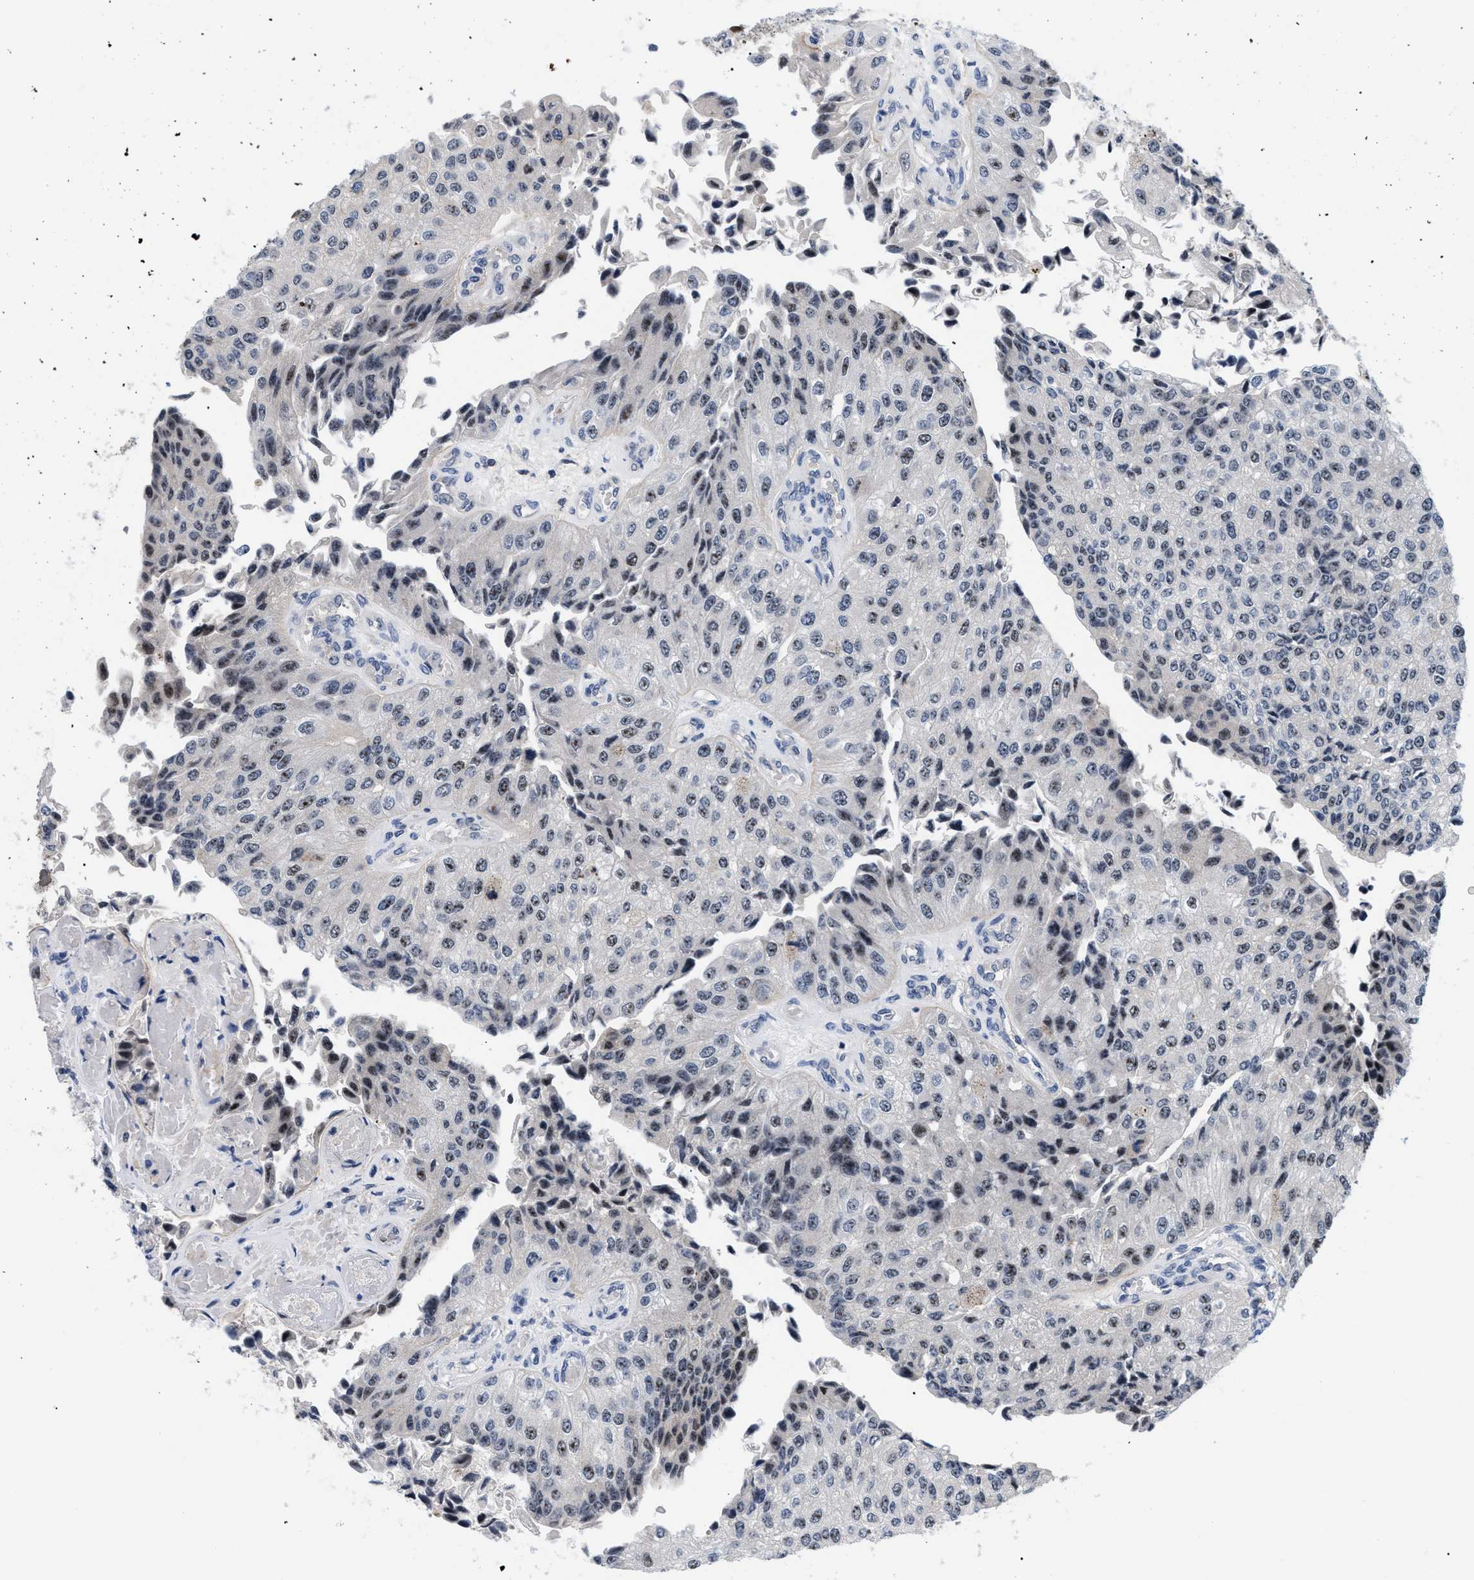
{"staining": {"intensity": "weak", "quantity": "25%-75%", "location": "nuclear"}, "tissue": "urothelial cancer", "cell_type": "Tumor cells", "image_type": "cancer", "snomed": [{"axis": "morphology", "description": "Urothelial carcinoma, High grade"}, {"axis": "topography", "description": "Kidney"}, {"axis": "topography", "description": "Urinary bladder"}], "caption": "A micrograph of urothelial cancer stained for a protein displays weak nuclear brown staining in tumor cells.", "gene": "PITHD1", "patient": {"sex": "male", "age": 77}}